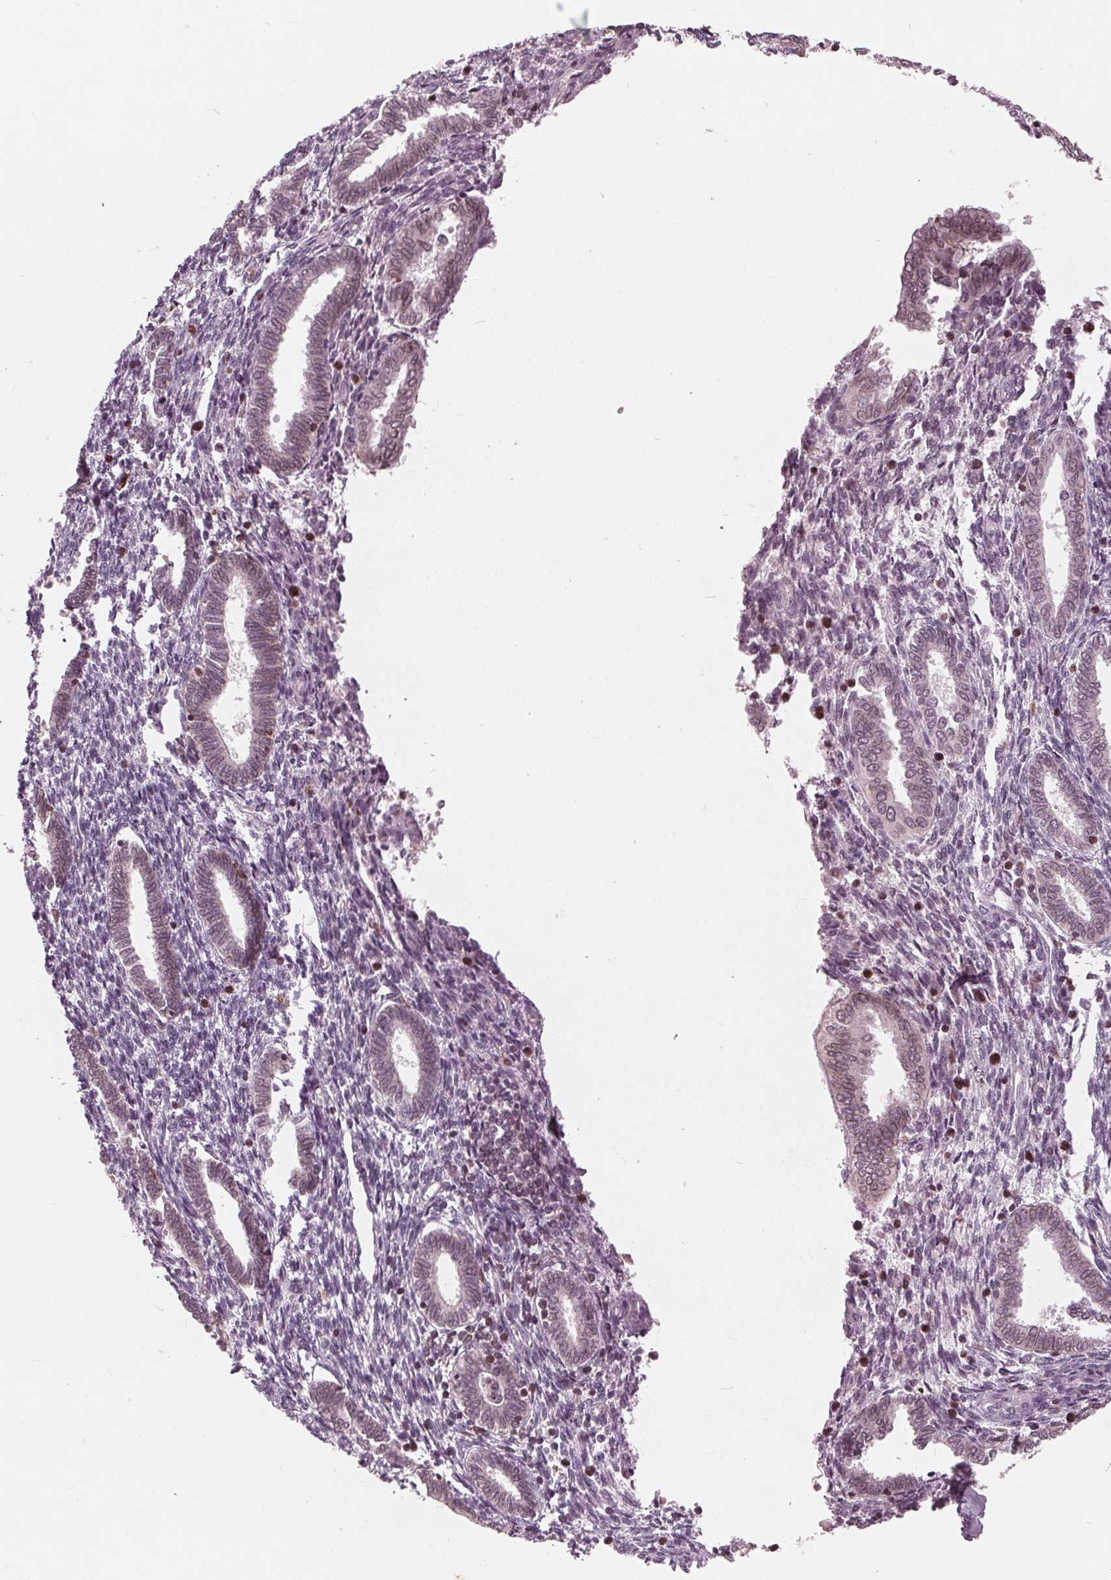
{"staining": {"intensity": "negative", "quantity": "none", "location": "none"}, "tissue": "endometrium", "cell_type": "Cells in endometrial stroma", "image_type": "normal", "snomed": [{"axis": "morphology", "description": "Normal tissue, NOS"}, {"axis": "topography", "description": "Endometrium"}], "caption": "This is an immunohistochemistry photomicrograph of normal human endometrium. There is no staining in cells in endometrial stroma.", "gene": "NUP210", "patient": {"sex": "female", "age": 42}}